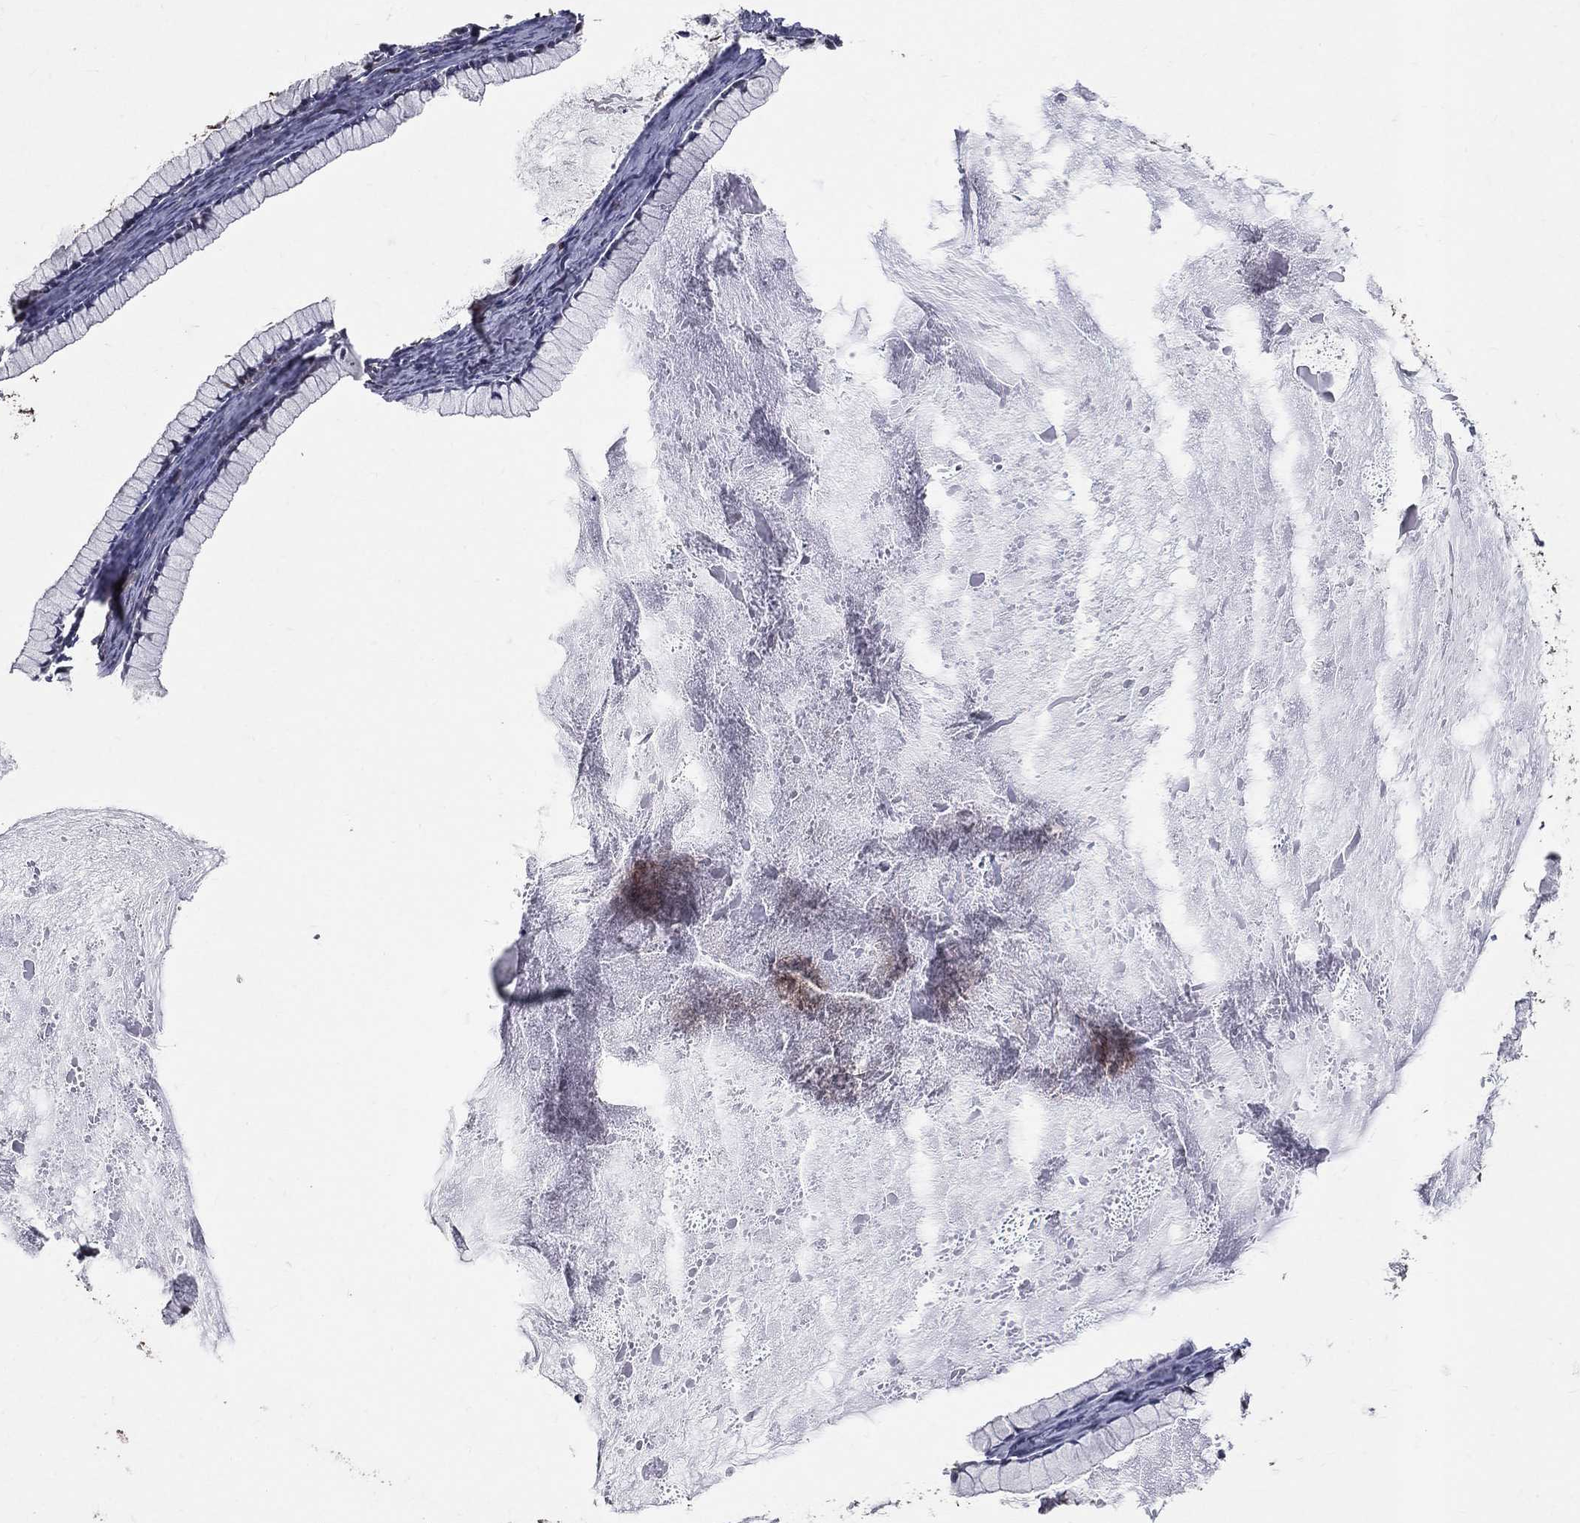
{"staining": {"intensity": "negative", "quantity": "none", "location": "none"}, "tissue": "ovarian cancer", "cell_type": "Tumor cells", "image_type": "cancer", "snomed": [{"axis": "morphology", "description": "Cystadenocarcinoma, mucinous, NOS"}, {"axis": "topography", "description": "Ovary"}], "caption": "An IHC photomicrograph of mucinous cystadenocarcinoma (ovarian) is shown. There is no staining in tumor cells of mucinous cystadenocarcinoma (ovarian). (DAB (3,3'-diaminobenzidine) immunohistochemistry, high magnification).", "gene": "ENO1", "patient": {"sex": "female", "age": 41}}